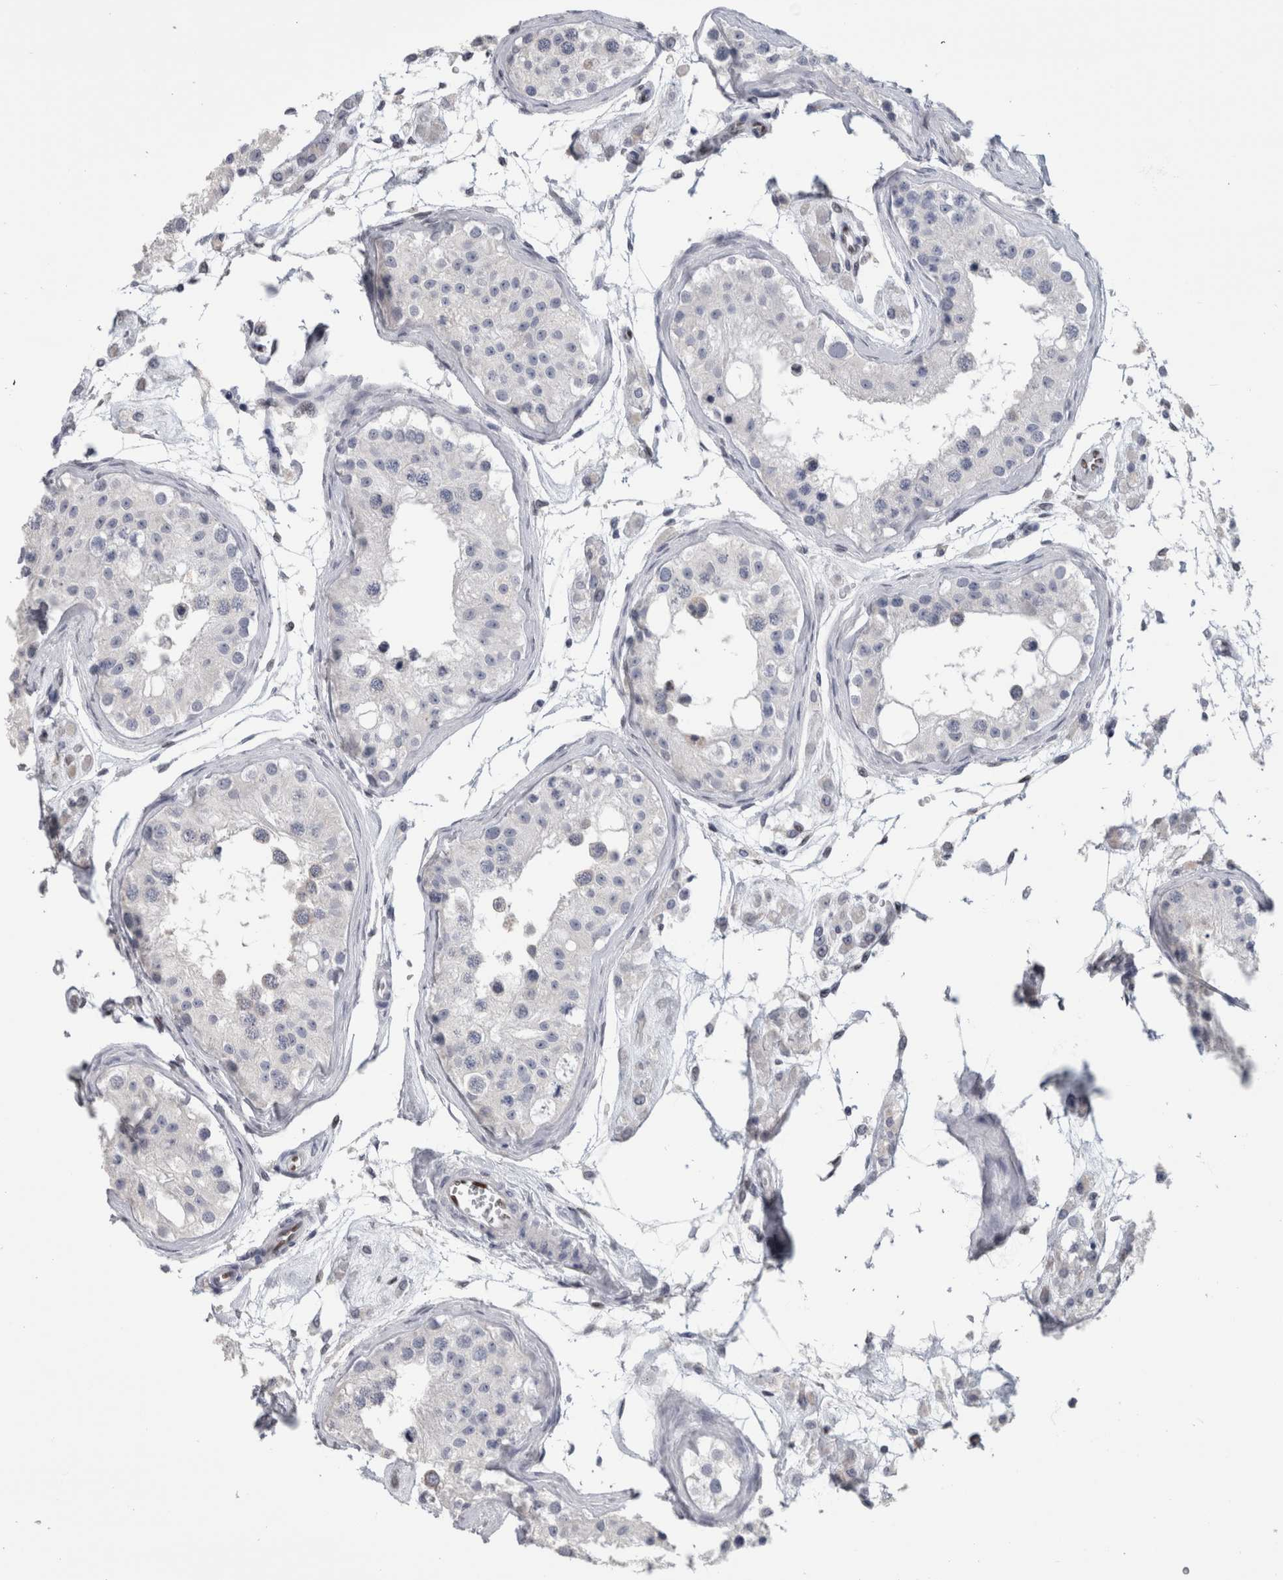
{"staining": {"intensity": "negative", "quantity": "none", "location": "none"}, "tissue": "testis", "cell_type": "Cells in seminiferous ducts", "image_type": "normal", "snomed": [{"axis": "morphology", "description": "Normal tissue, NOS"}, {"axis": "morphology", "description": "Adenocarcinoma, metastatic, NOS"}, {"axis": "topography", "description": "Testis"}], "caption": "The micrograph displays no staining of cells in seminiferous ducts in unremarkable testis.", "gene": "IL33", "patient": {"sex": "male", "age": 26}}